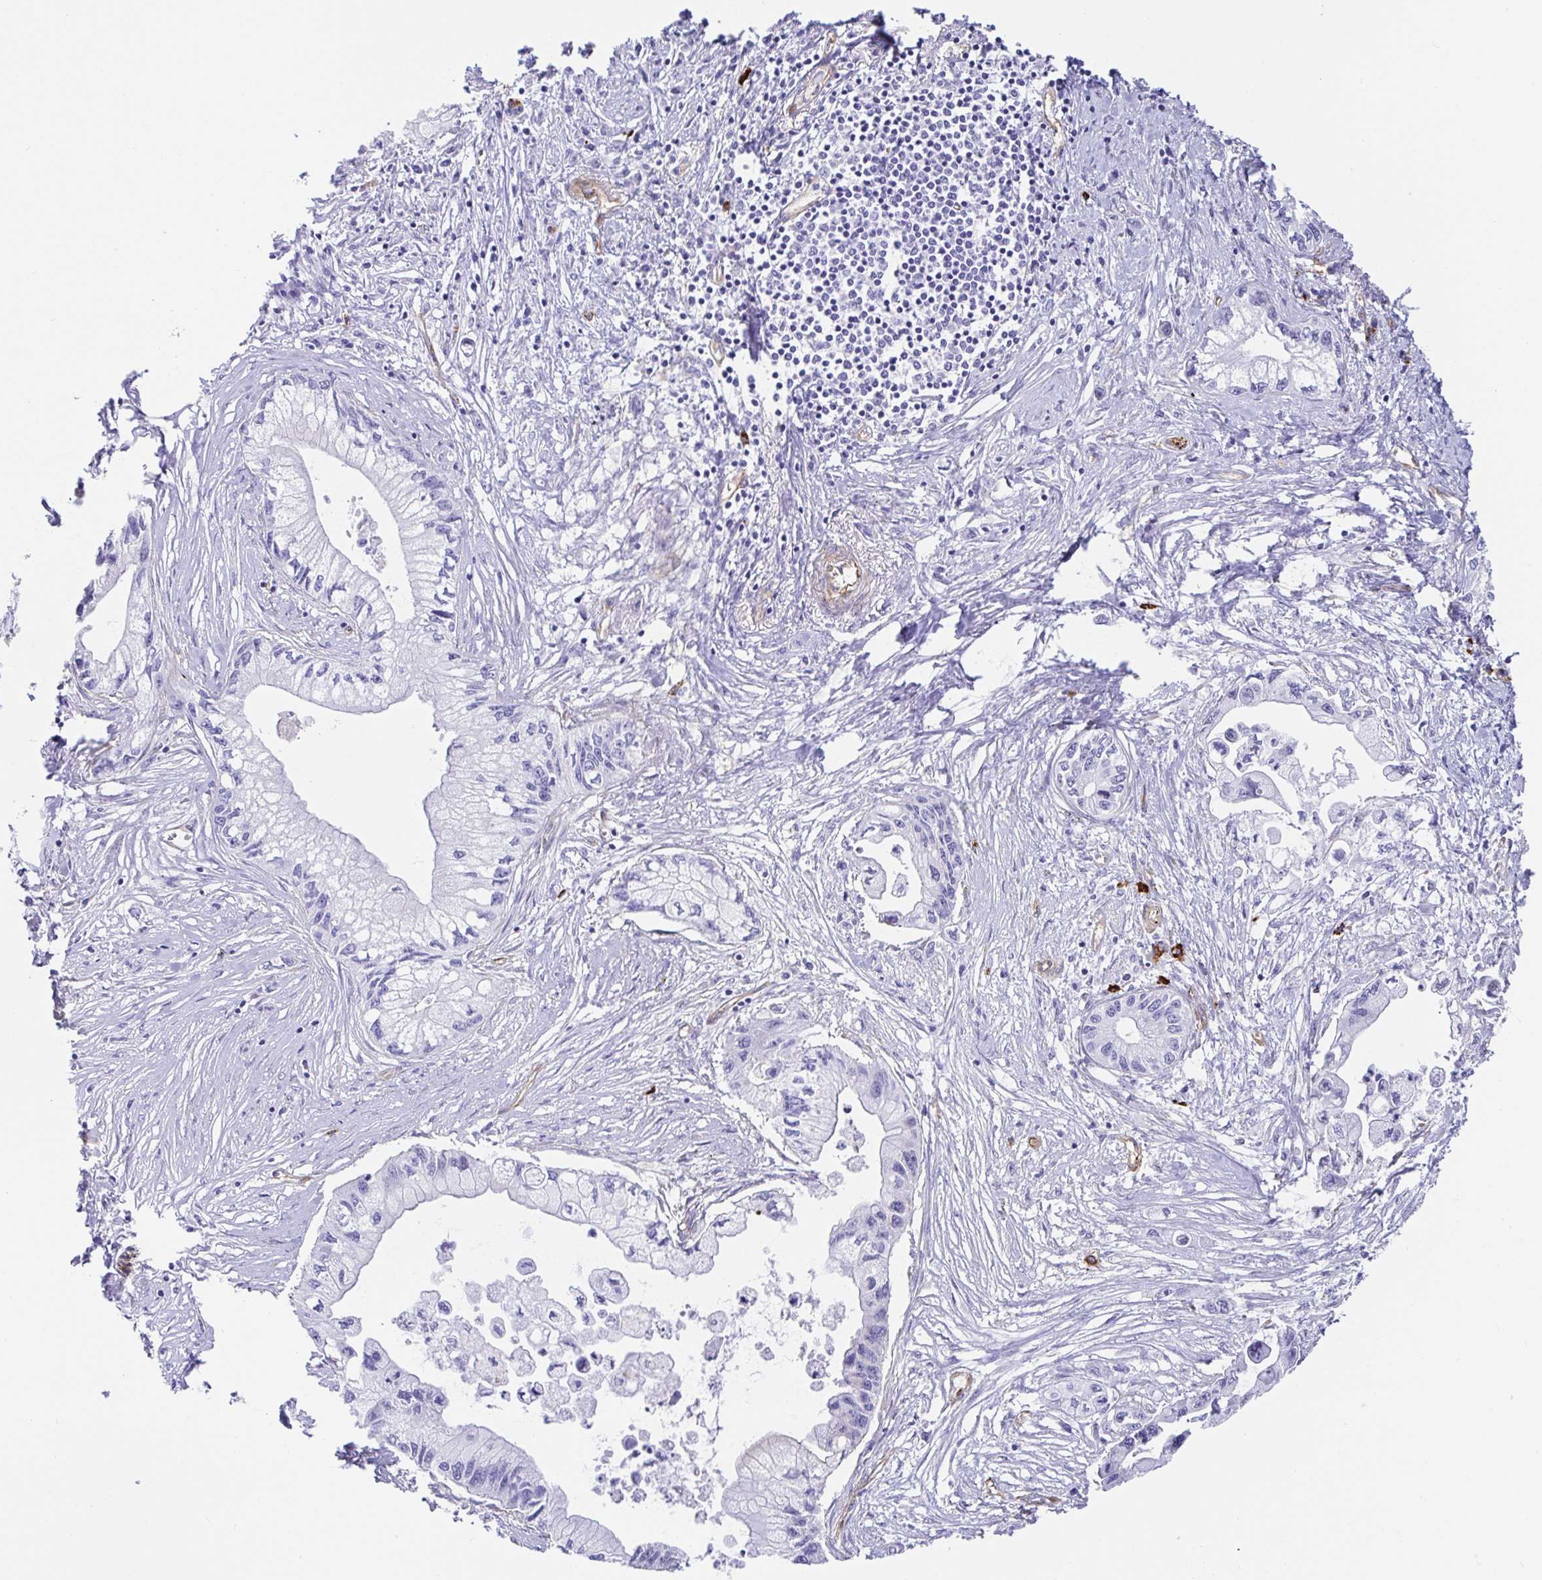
{"staining": {"intensity": "negative", "quantity": "none", "location": "none"}, "tissue": "pancreatic cancer", "cell_type": "Tumor cells", "image_type": "cancer", "snomed": [{"axis": "morphology", "description": "Adenocarcinoma, NOS"}, {"axis": "topography", "description": "Pancreas"}], "caption": "High magnification brightfield microscopy of pancreatic cancer (adenocarcinoma) stained with DAB (3,3'-diaminobenzidine) (brown) and counterstained with hematoxylin (blue): tumor cells show no significant positivity.", "gene": "DOCK1", "patient": {"sex": "male", "age": 61}}